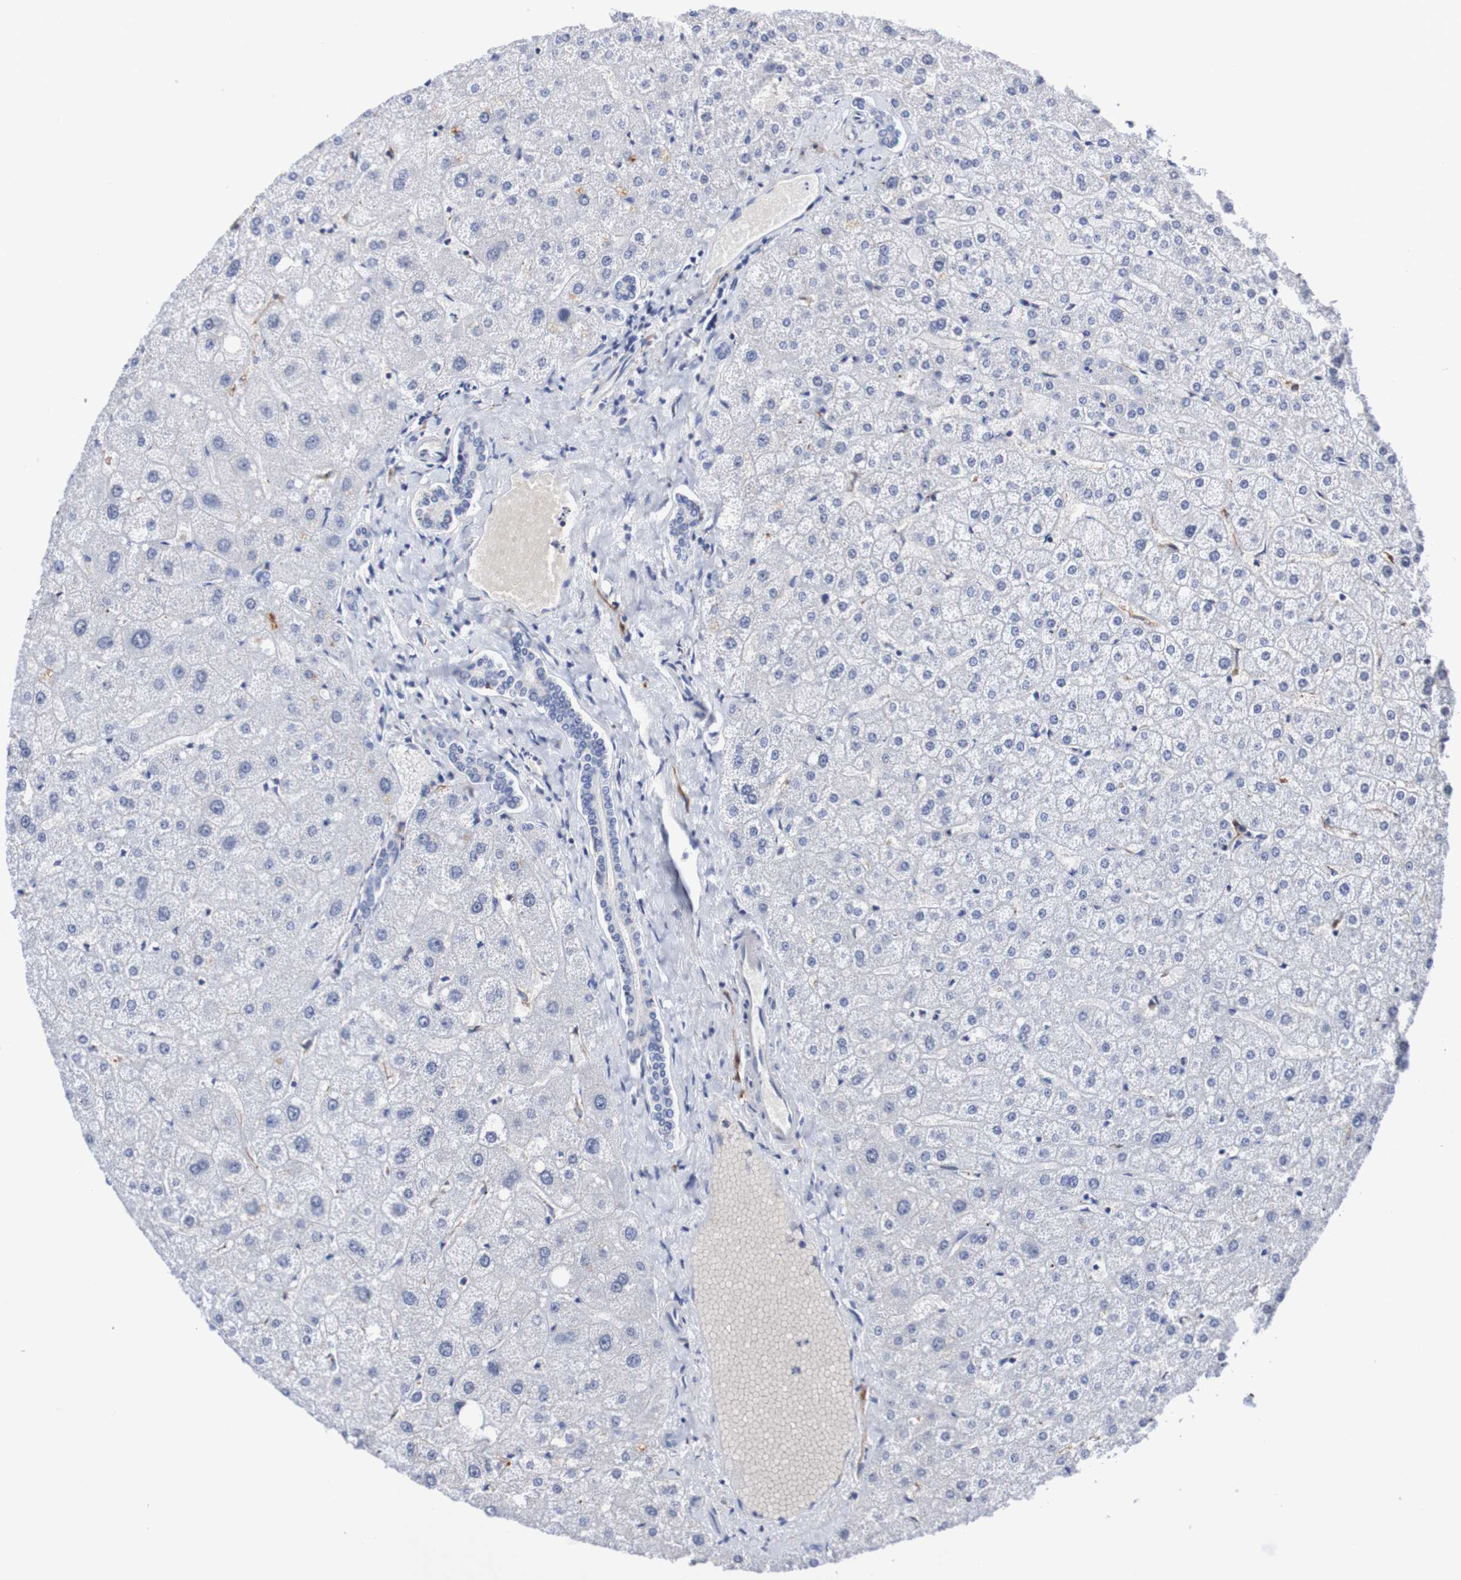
{"staining": {"intensity": "negative", "quantity": "none", "location": "none"}, "tissue": "liver", "cell_type": "Cholangiocytes", "image_type": "normal", "snomed": [{"axis": "morphology", "description": "Normal tissue, NOS"}, {"axis": "topography", "description": "Liver"}], "caption": "Photomicrograph shows no protein positivity in cholangiocytes of benign liver. (DAB (3,3'-diaminobenzidine) immunohistochemistry visualized using brightfield microscopy, high magnification).", "gene": "SEZ6", "patient": {"sex": "male", "age": 73}}